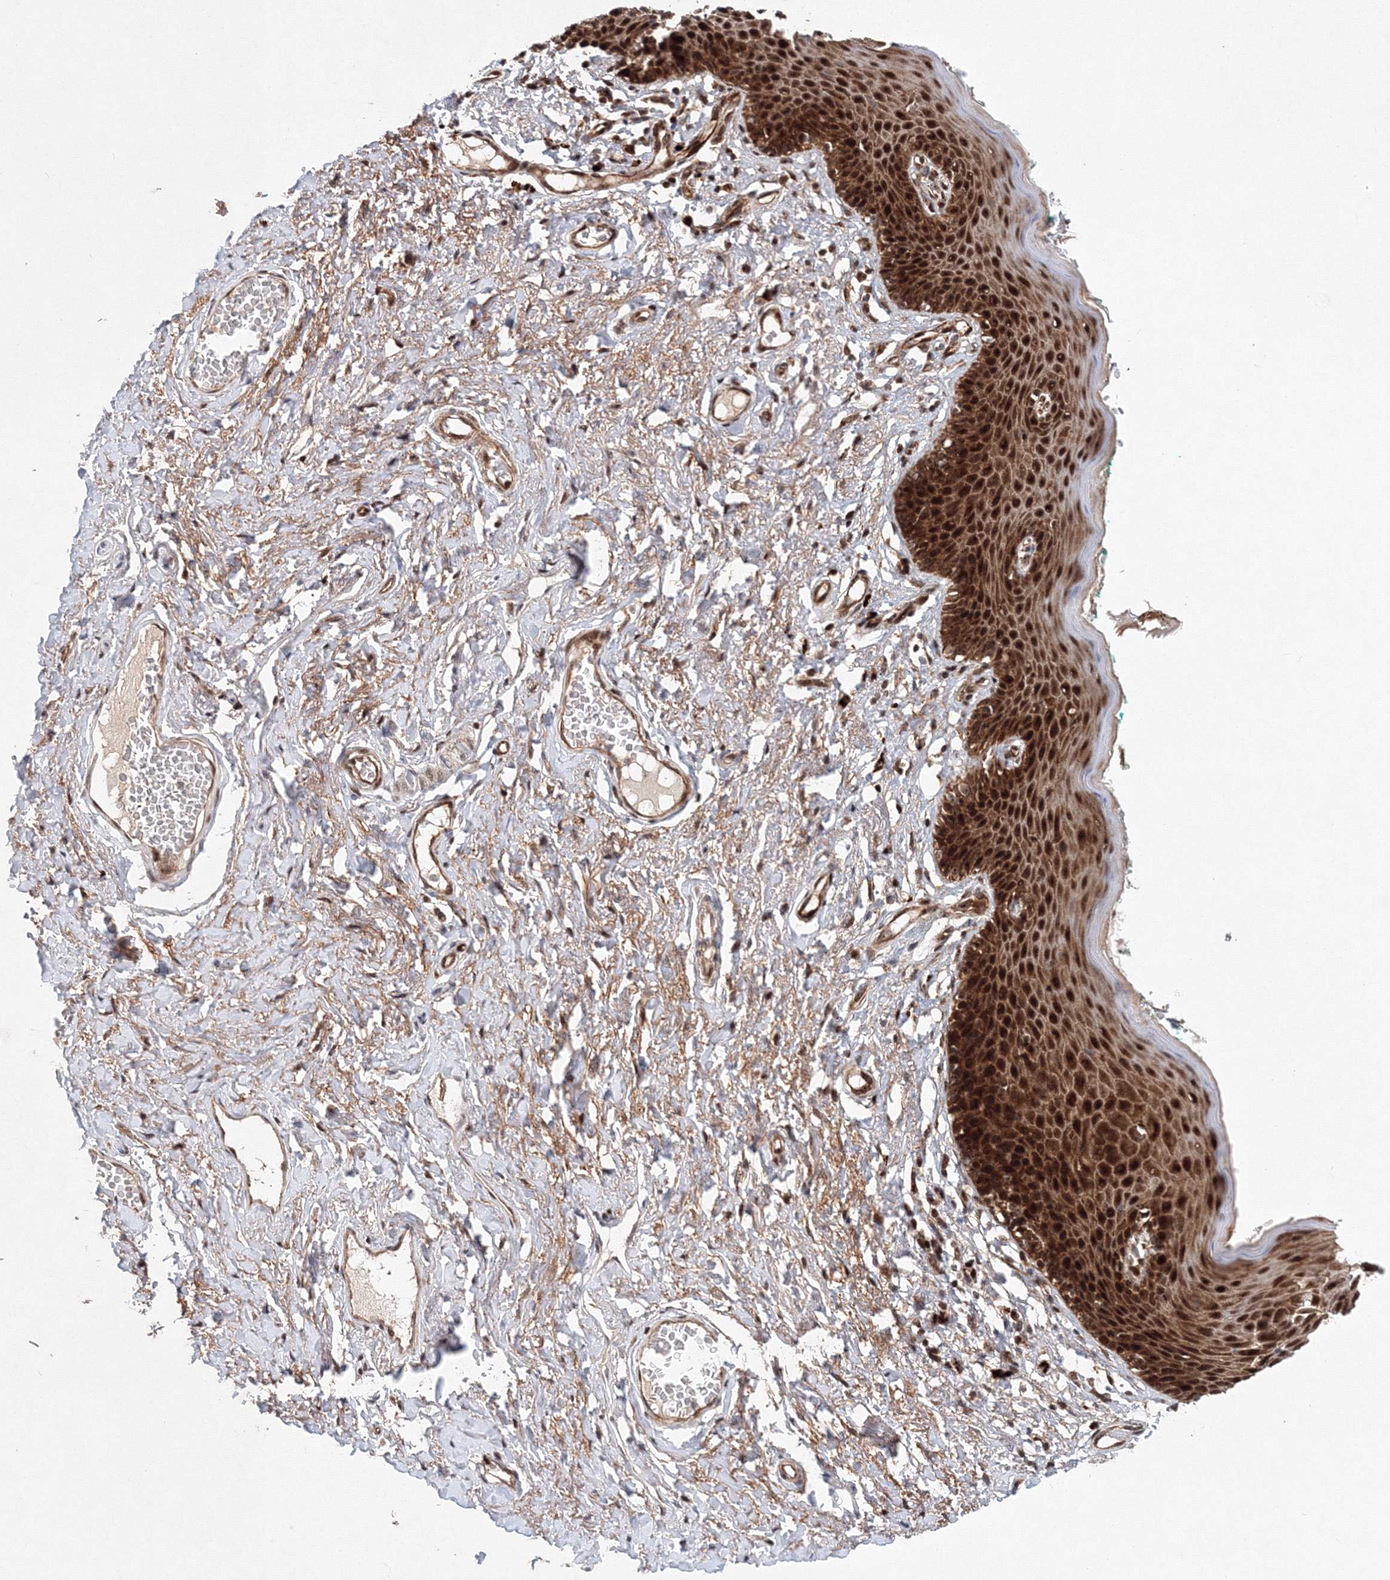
{"staining": {"intensity": "strong", "quantity": ">75%", "location": "cytoplasmic/membranous,nuclear"}, "tissue": "skin", "cell_type": "Epidermal cells", "image_type": "normal", "snomed": [{"axis": "morphology", "description": "Normal tissue, NOS"}, {"axis": "topography", "description": "Vulva"}], "caption": "Strong cytoplasmic/membranous,nuclear protein positivity is seen in approximately >75% of epidermal cells in skin. The protein of interest is shown in brown color, while the nuclei are stained blue.", "gene": "ANKAR", "patient": {"sex": "female", "age": 66}}